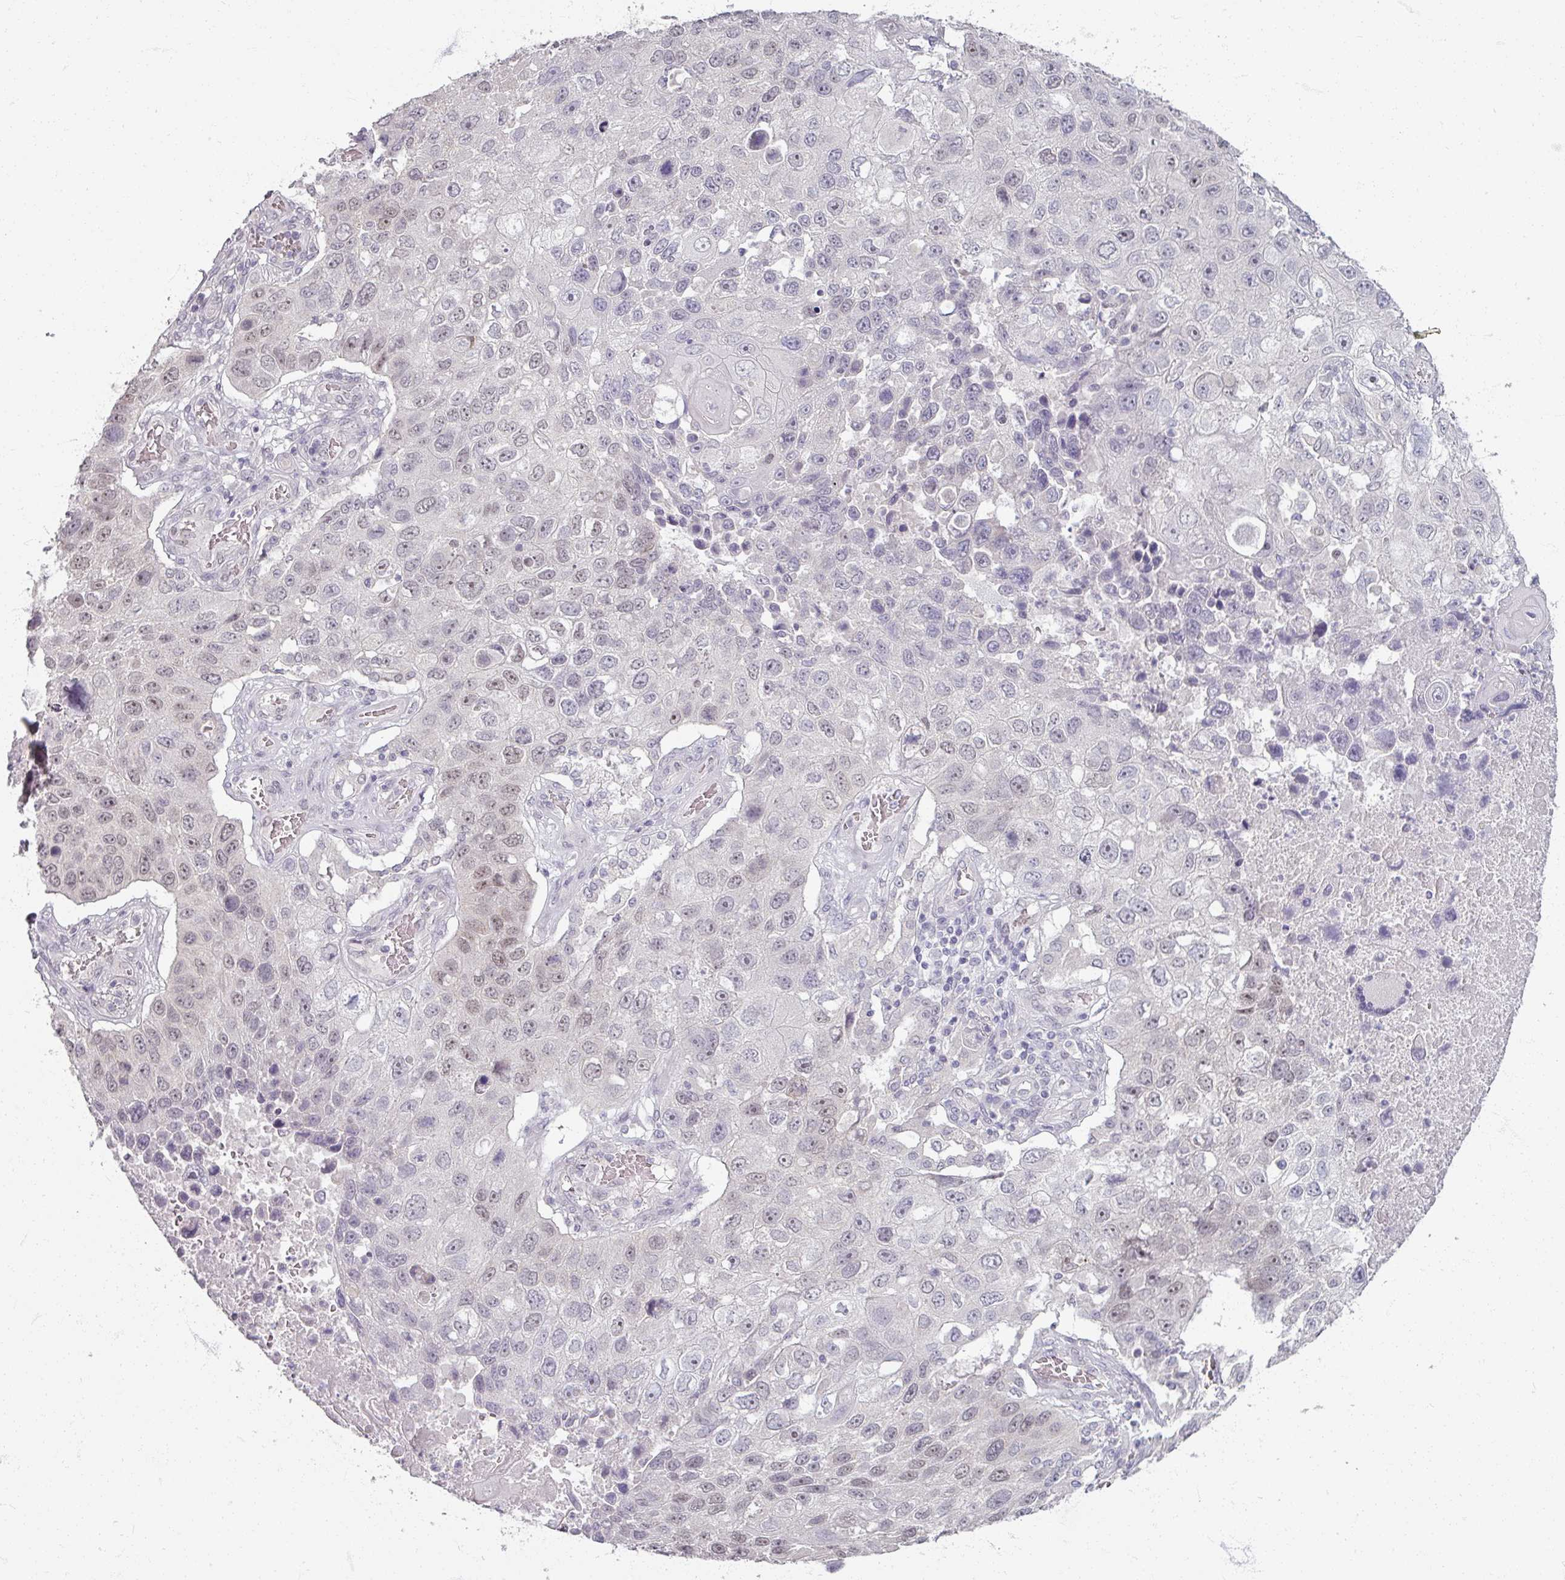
{"staining": {"intensity": "negative", "quantity": "none", "location": "none"}, "tissue": "lung cancer", "cell_type": "Tumor cells", "image_type": "cancer", "snomed": [{"axis": "morphology", "description": "Squamous cell carcinoma, NOS"}, {"axis": "topography", "description": "Lung"}], "caption": "Protein analysis of lung cancer demonstrates no significant expression in tumor cells.", "gene": "SOX11", "patient": {"sex": "male", "age": 61}}